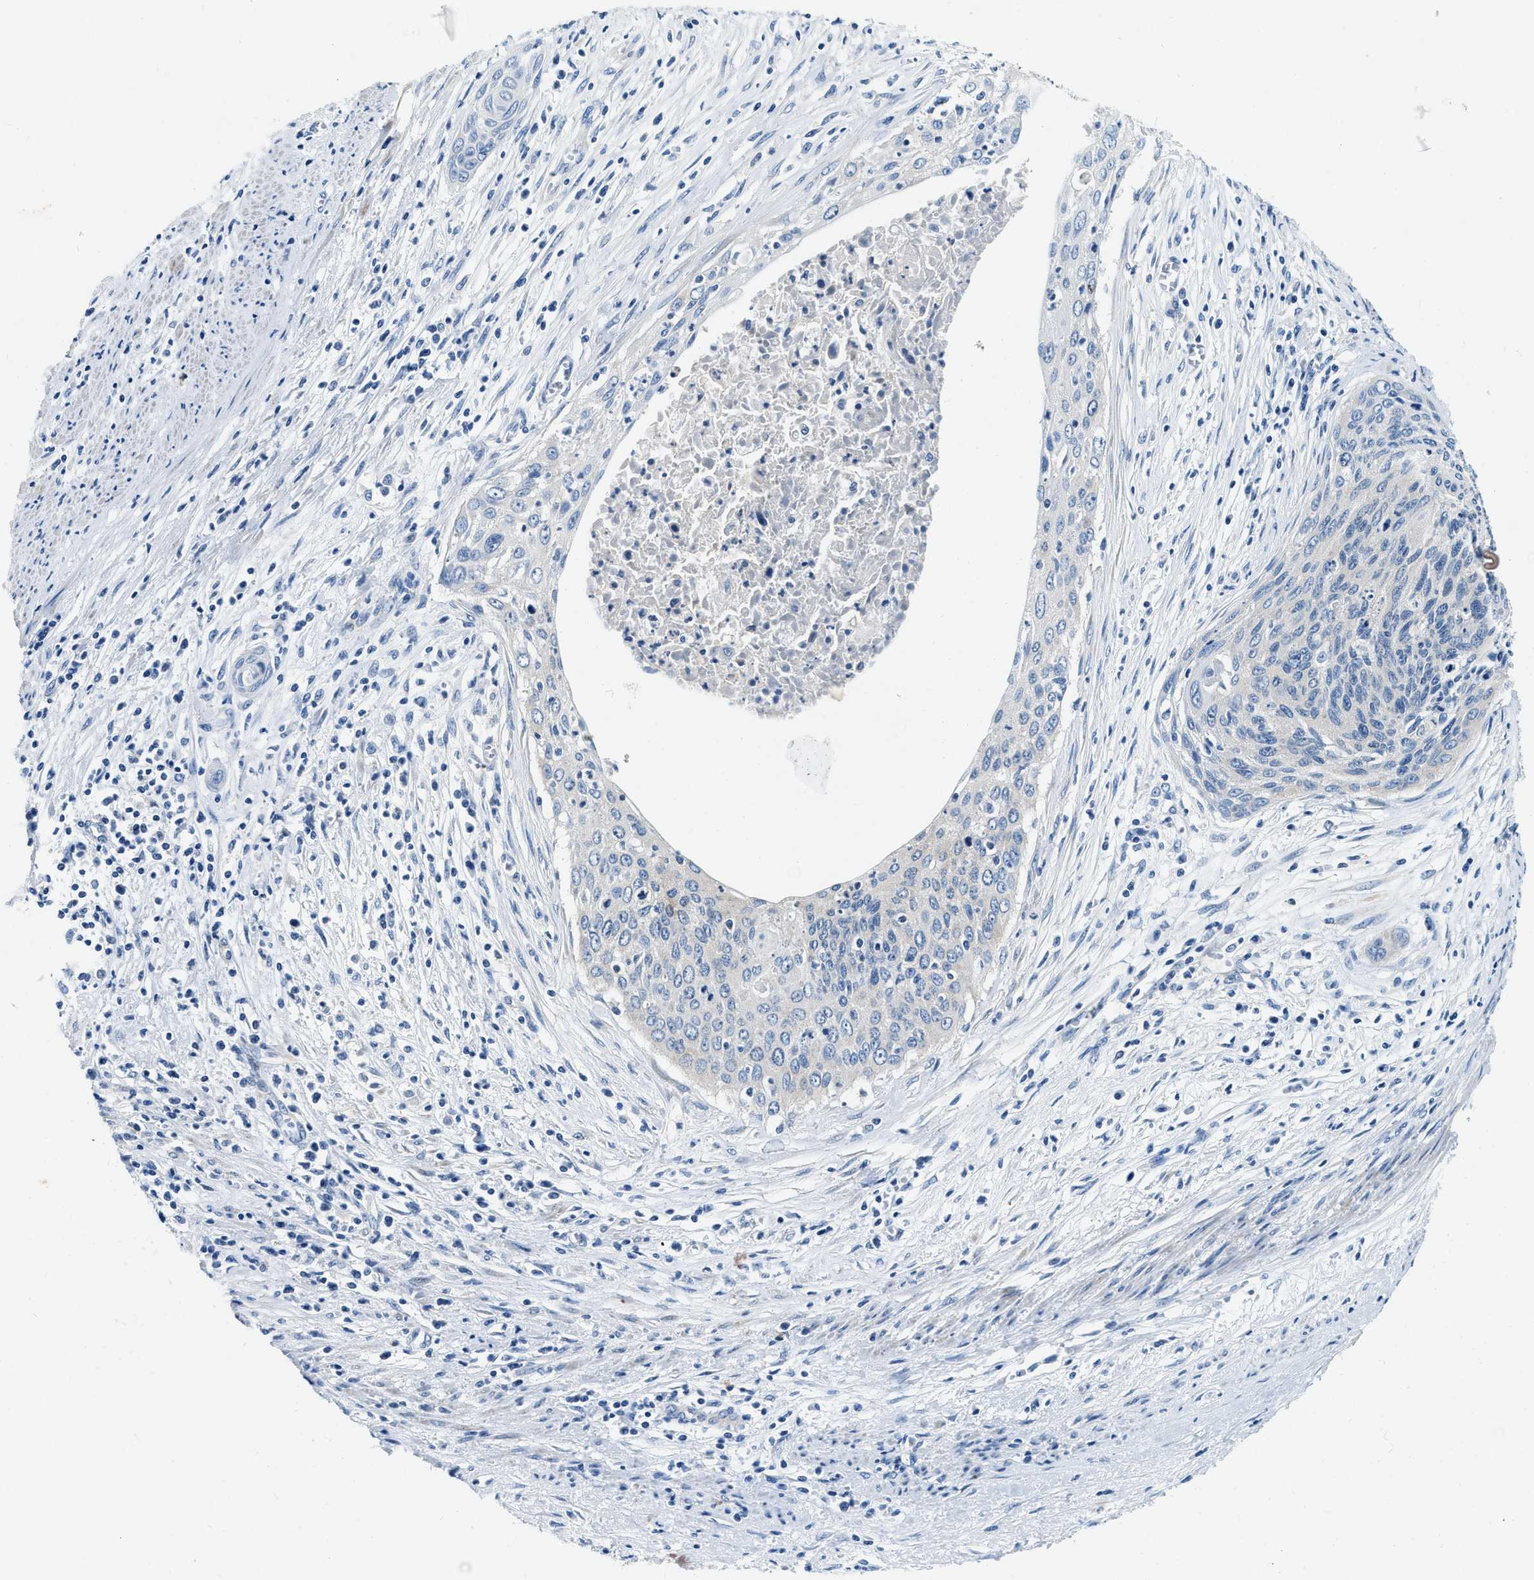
{"staining": {"intensity": "negative", "quantity": "none", "location": "none"}, "tissue": "cervical cancer", "cell_type": "Tumor cells", "image_type": "cancer", "snomed": [{"axis": "morphology", "description": "Squamous cell carcinoma, NOS"}, {"axis": "topography", "description": "Cervix"}], "caption": "IHC image of human cervical cancer stained for a protein (brown), which exhibits no positivity in tumor cells.", "gene": "EIF2AK2", "patient": {"sex": "female", "age": 55}}